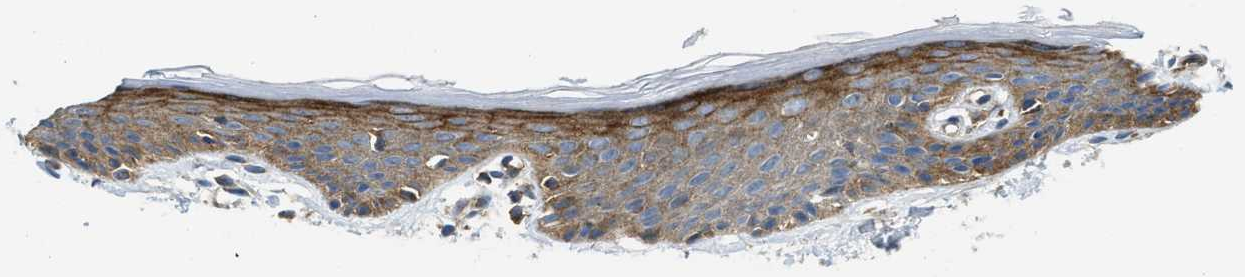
{"staining": {"intensity": "moderate", "quantity": ">75%", "location": "cytoplasmic/membranous"}, "tissue": "skin", "cell_type": "Epidermal cells", "image_type": "normal", "snomed": [{"axis": "morphology", "description": "Normal tissue, NOS"}, {"axis": "topography", "description": "Vulva"}], "caption": "Immunohistochemistry photomicrograph of unremarkable skin: skin stained using immunohistochemistry displays medium levels of moderate protein expression localized specifically in the cytoplasmic/membranous of epidermal cells, appearing as a cytoplasmic/membranous brown color.", "gene": "TMEM68", "patient": {"sex": "female", "age": 54}}